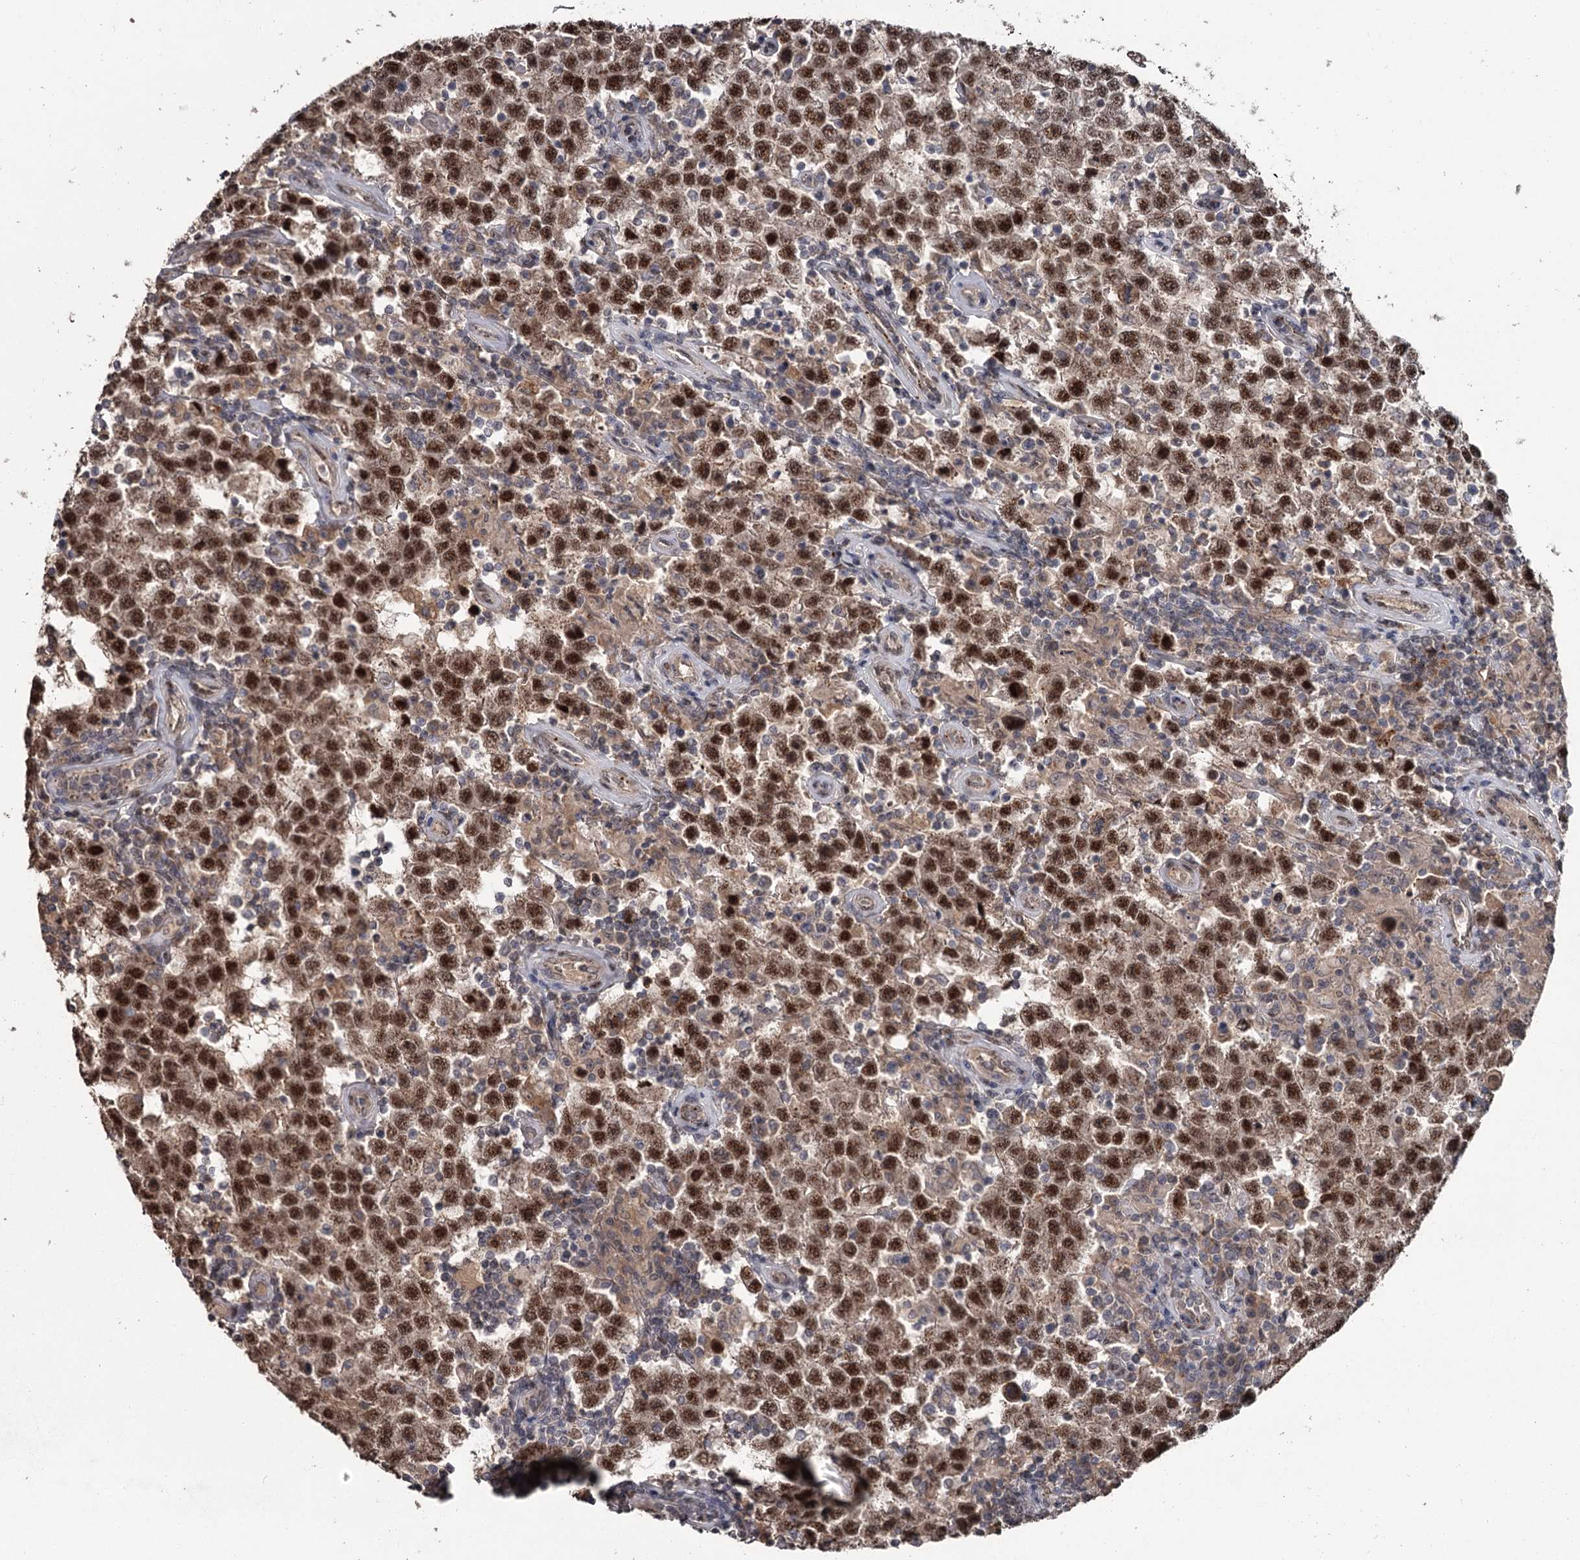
{"staining": {"intensity": "strong", "quantity": ">75%", "location": "nuclear"}, "tissue": "testis cancer", "cell_type": "Tumor cells", "image_type": "cancer", "snomed": [{"axis": "morphology", "description": "Normal tissue, NOS"}, {"axis": "morphology", "description": "Urothelial carcinoma, High grade"}, {"axis": "morphology", "description": "Seminoma, NOS"}, {"axis": "morphology", "description": "Carcinoma, Embryonal, NOS"}, {"axis": "topography", "description": "Urinary bladder"}, {"axis": "topography", "description": "Testis"}], "caption": "Protein analysis of testis cancer (seminoma) tissue displays strong nuclear expression in about >75% of tumor cells. Immunohistochemistry stains the protein of interest in brown and the nuclei are stained blue.", "gene": "PRPF40B", "patient": {"sex": "male", "age": 41}}